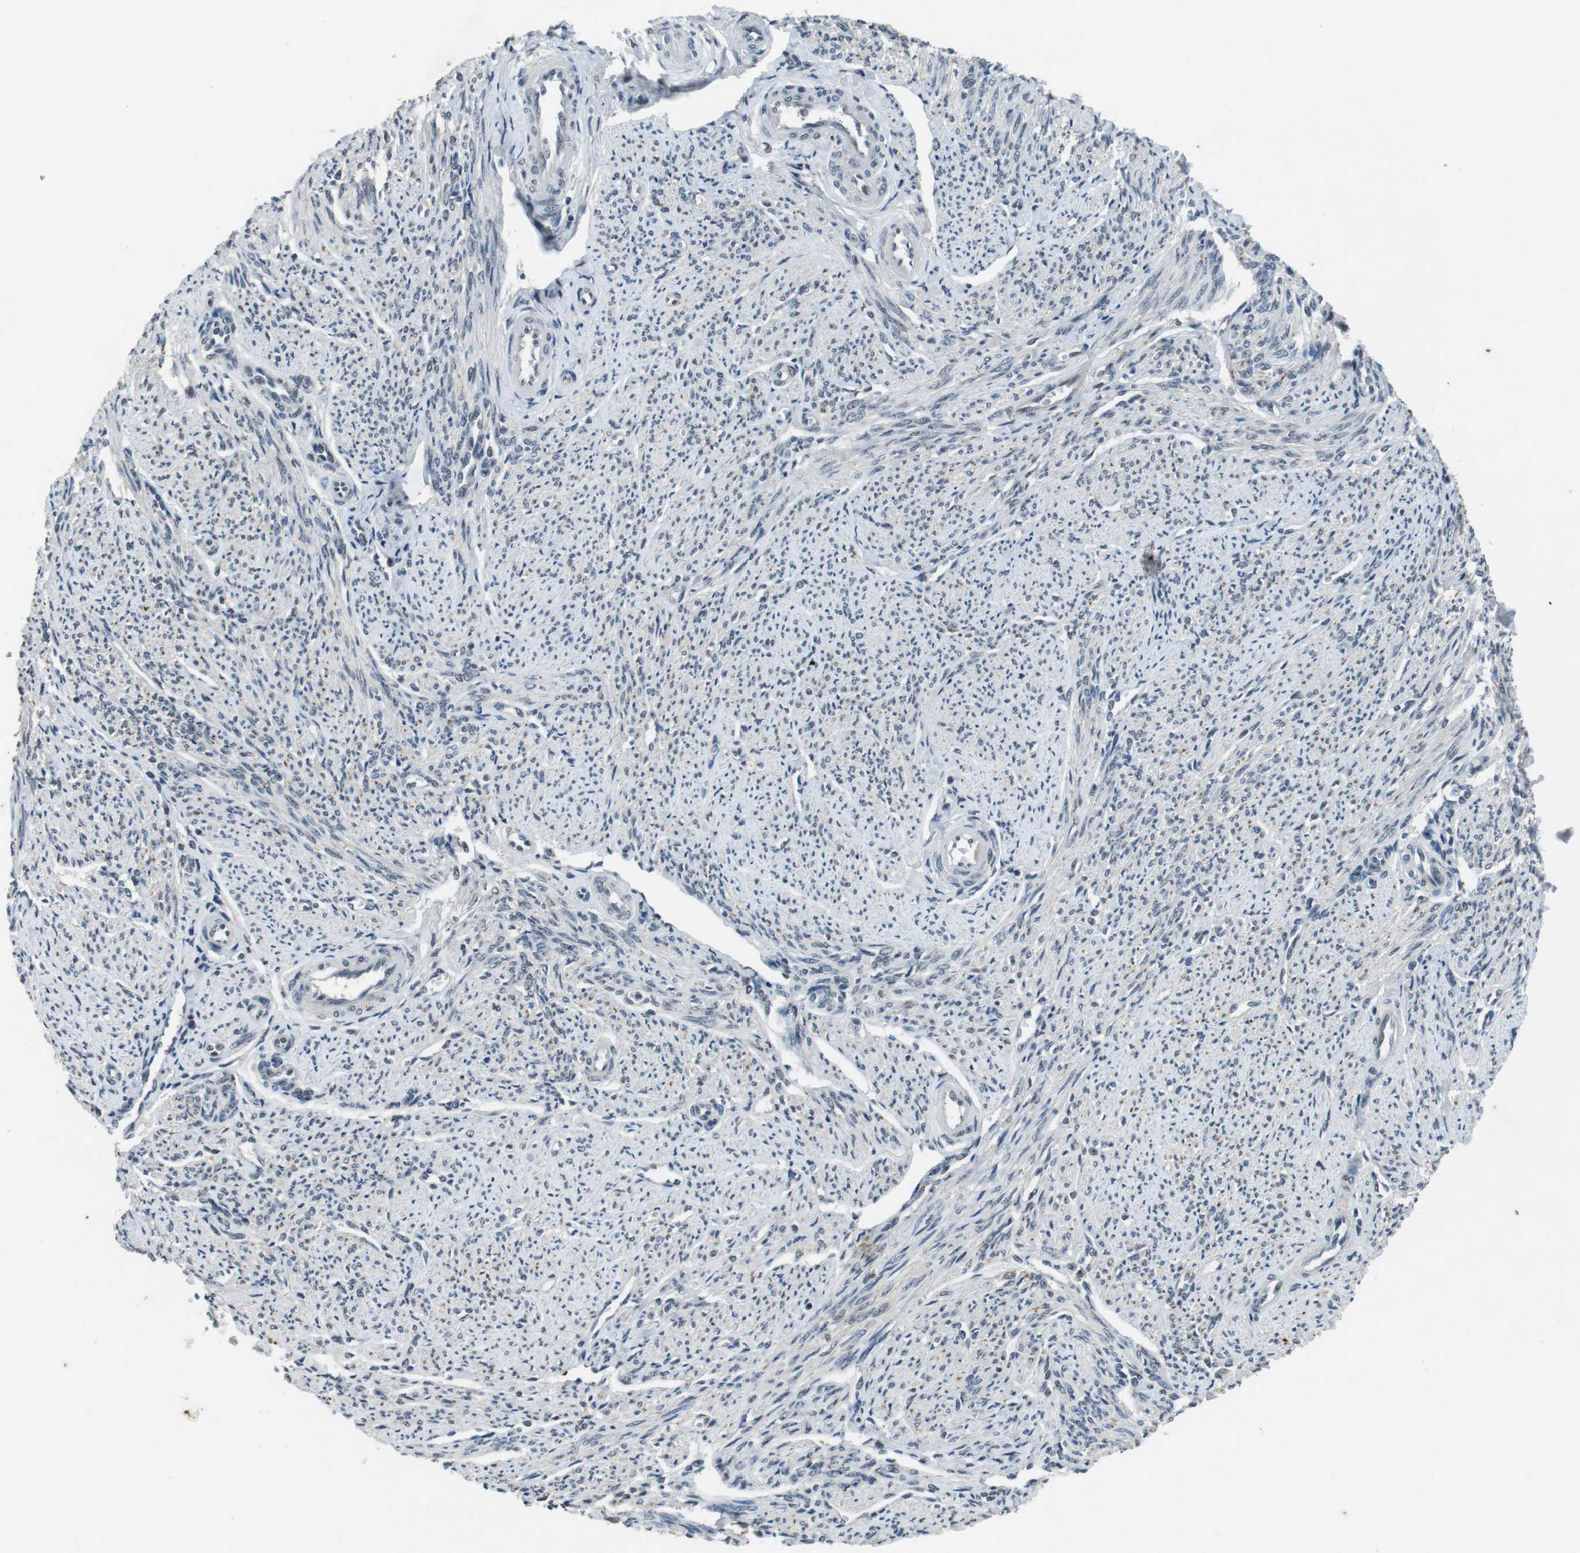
{"staining": {"intensity": "negative", "quantity": "none", "location": "none"}, "tissue": "smooth muscle", "cell_type": "Smooth muscle cells", "image_type": "normal", "snomed": [{"axis": "morphology", "description": "Normal tissue, NOS"}, {"axis": "topography", "description": "Smooth muscle"}], "caption": "This is an immunohistochemistry image of unremarkable smooth muscle. There is no positivity in smooth muscle cells.", "gene": "USP7", "patient": {"sex": "female", "age": 65}}